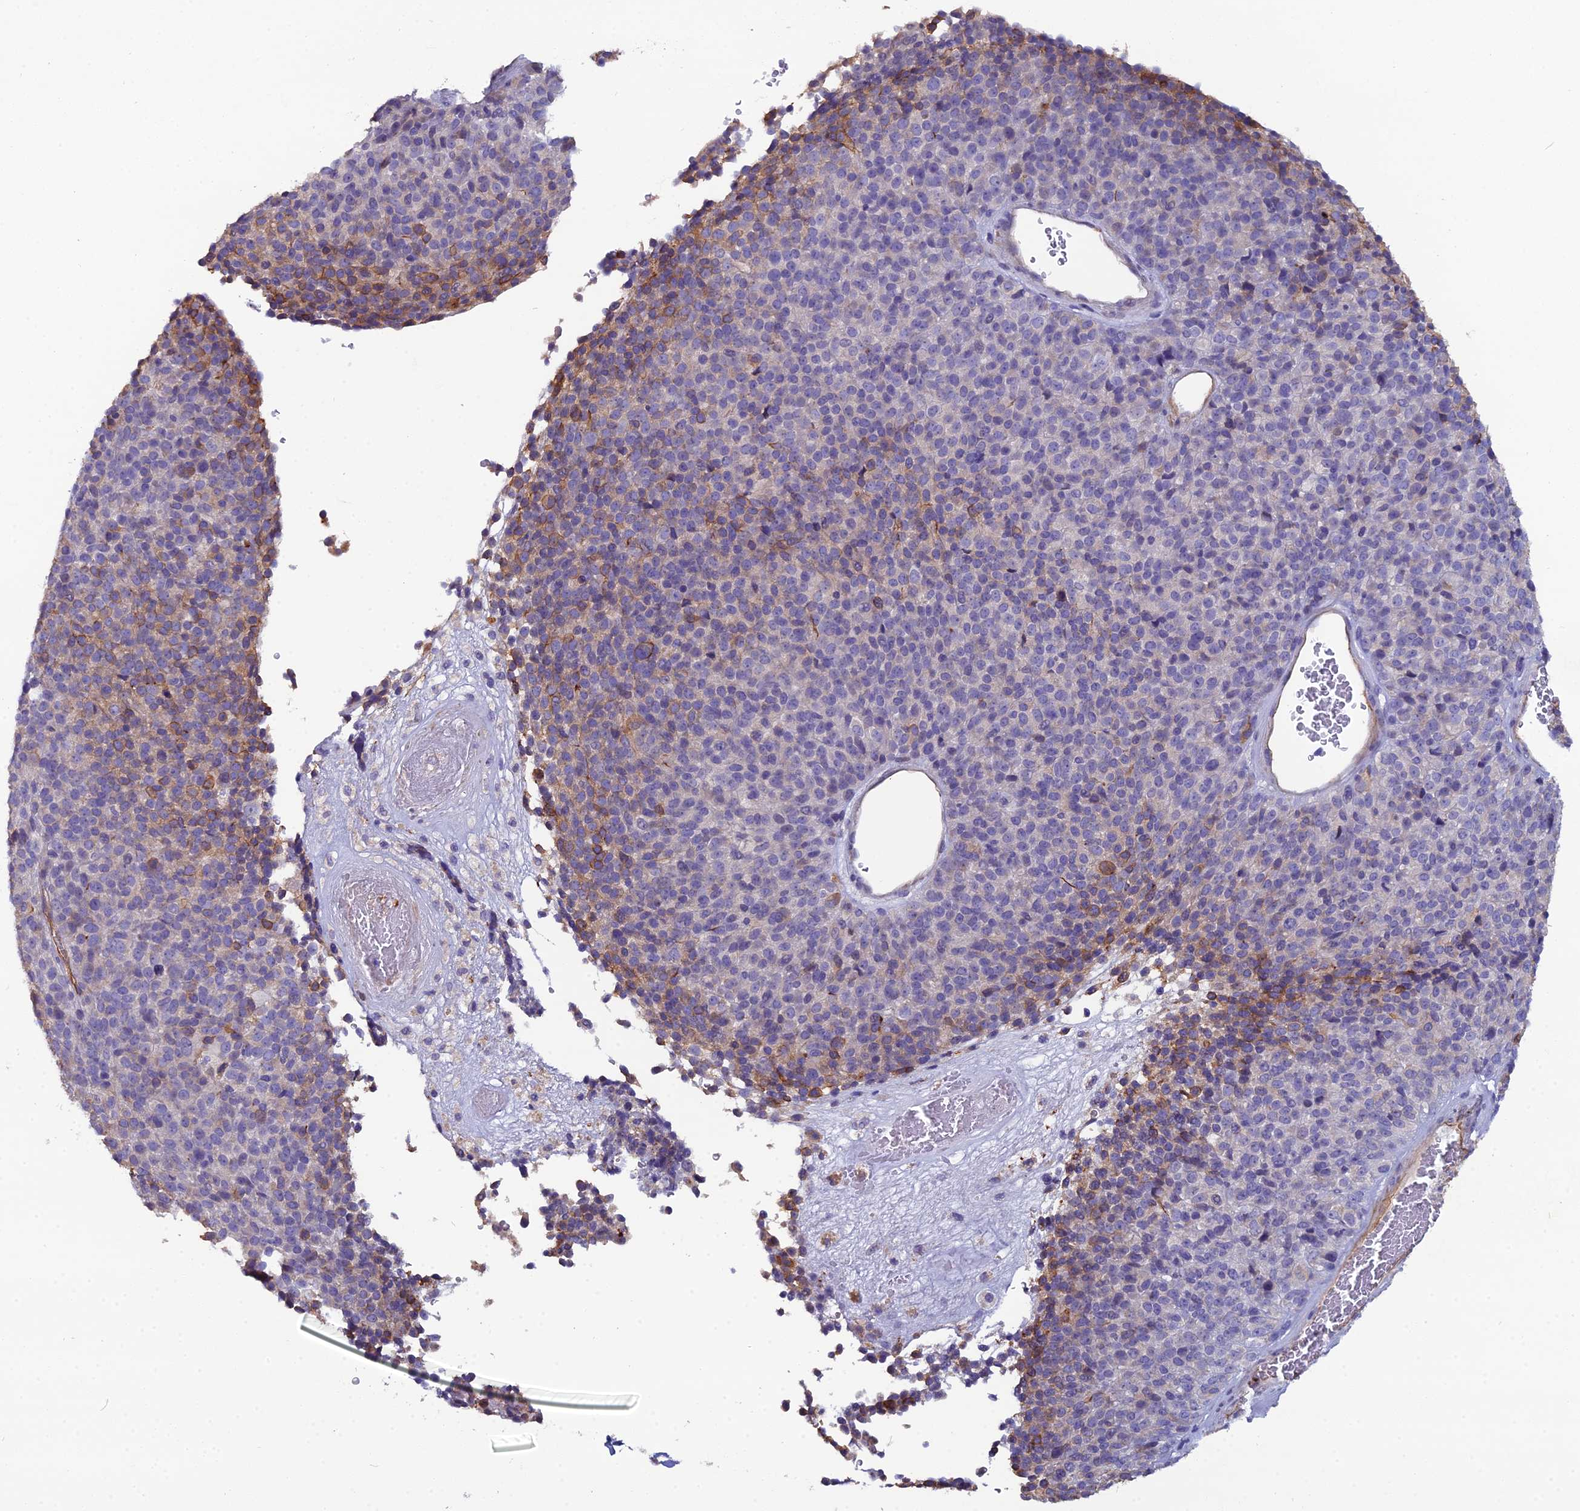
{"staining": {"intensity": "moderate", "quantity": "<25%", "location": "cytoplasmic/membranous"}, "tissue": "melanoma", "cell_type": "Tumor cells", "image_type": "cancer", "snomed": [{"axis": "morphology", "description": "Malignant melanoma, Metastatic site"}, {"axis": "topography", "description": "Brain"}], "caption": "This is an image of IHC staining of melanoma, which shows moderate expression in the cytoplasmic/membranous of tumor cells.", "gene": "CFAP47", "patient": {"sex": "female", "age": 56}}